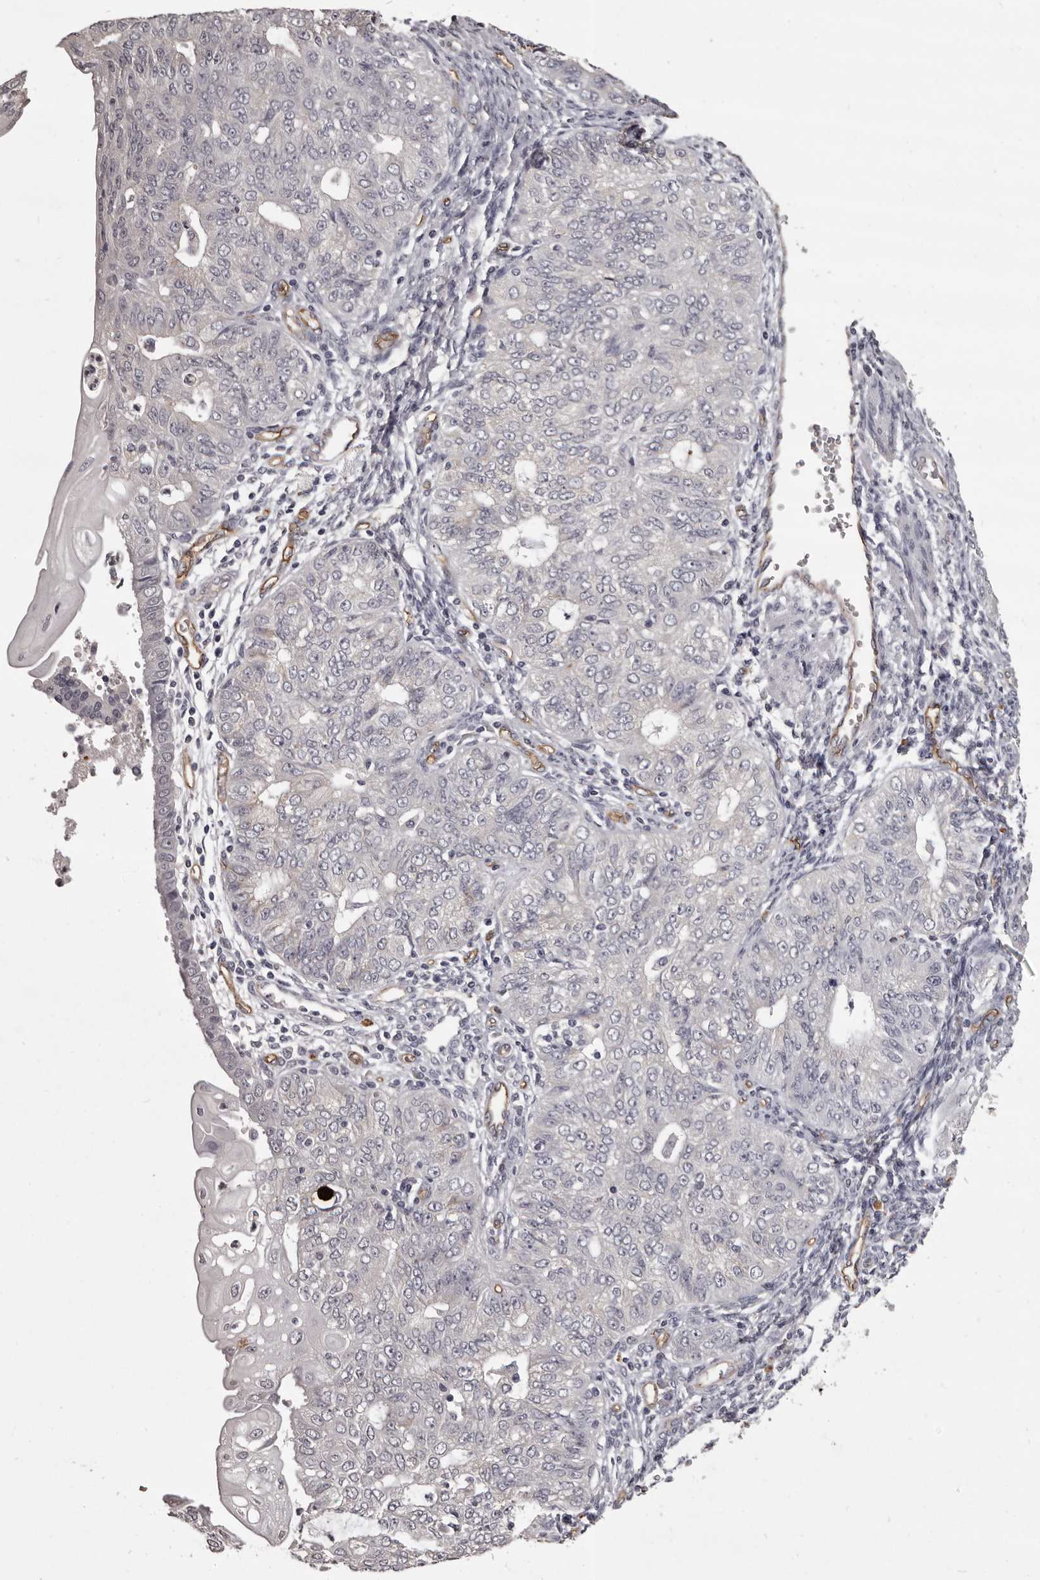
{"staining": {"intensity": "moderate", "quantity": "<25%", "location": "cytoplasmic/membranous"}, "tissue": "endometrial cancer", "cell_type": "Tumor cells", "image_type": "cancer", "snomed": [{"axis": "morphology", "description": "Adenocarcinoma, NOS"}, {"axis": "topography", "description": "Endometrium"}], "caption": "This is an image of immunohistochemistry staining of endometrial adenocarcinoma, which shows moderate positivity in the cytoplasmic/membranous of tumor cells.", "gene": "GPR78", "patient": {"sex": "female", "age": 32}}